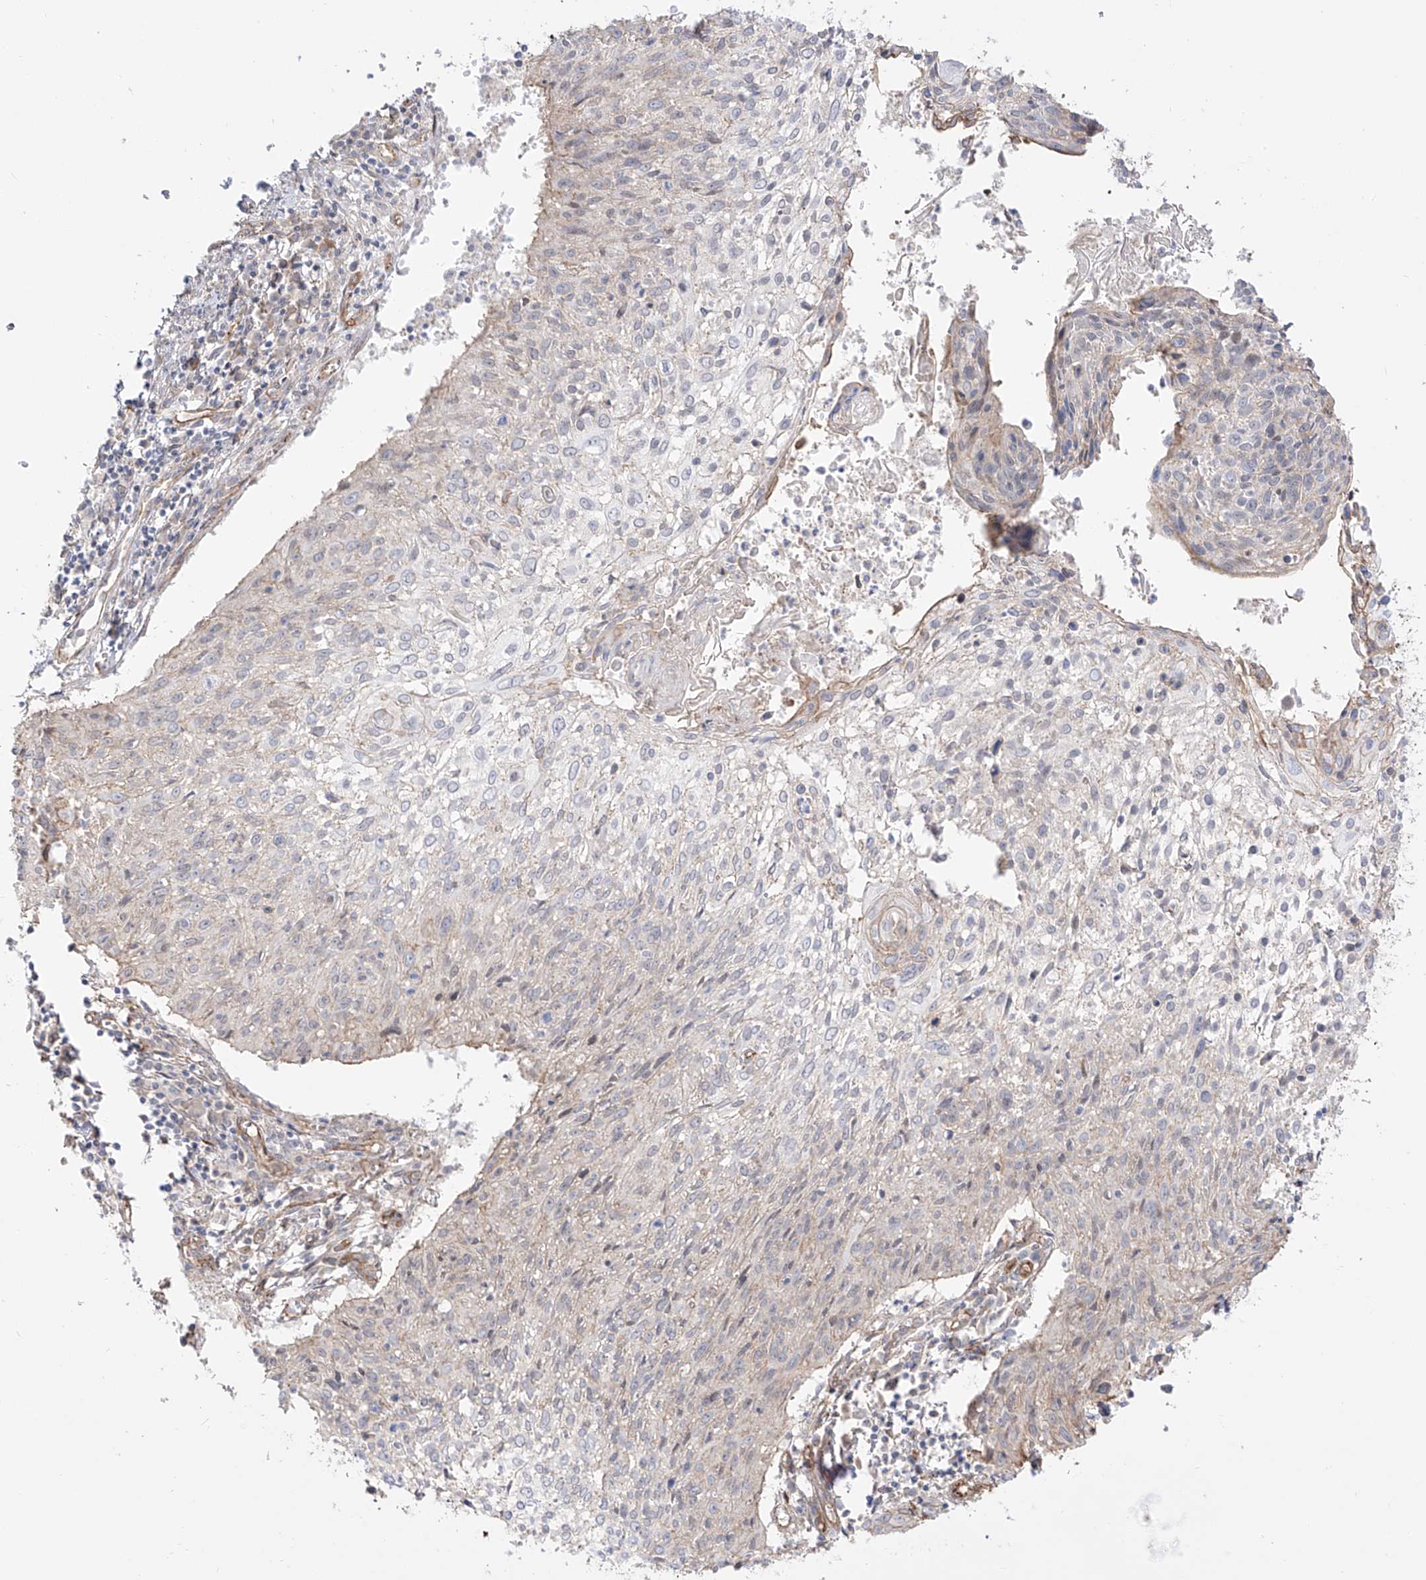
{"staining": {"intensity": "weak", "quantity": "<25%", "location": "cytoplasmic/membranous"}, "tissue": "cervical cancer", "cell_type": "Tumor cells", "image_type": "cancer", "snomed": [{"axis": "morphology", "description": "Squamous cell carcinoma, NOS"}, {"axis": "topography", "description": "Cervix"}], "caption": "Photomicrograph shows no protein positivity in tumor cells of cervical squamous cell carcinoma tissue.", "gene": "ZNF180", "patient": {"sex": "female", "age": 51}}